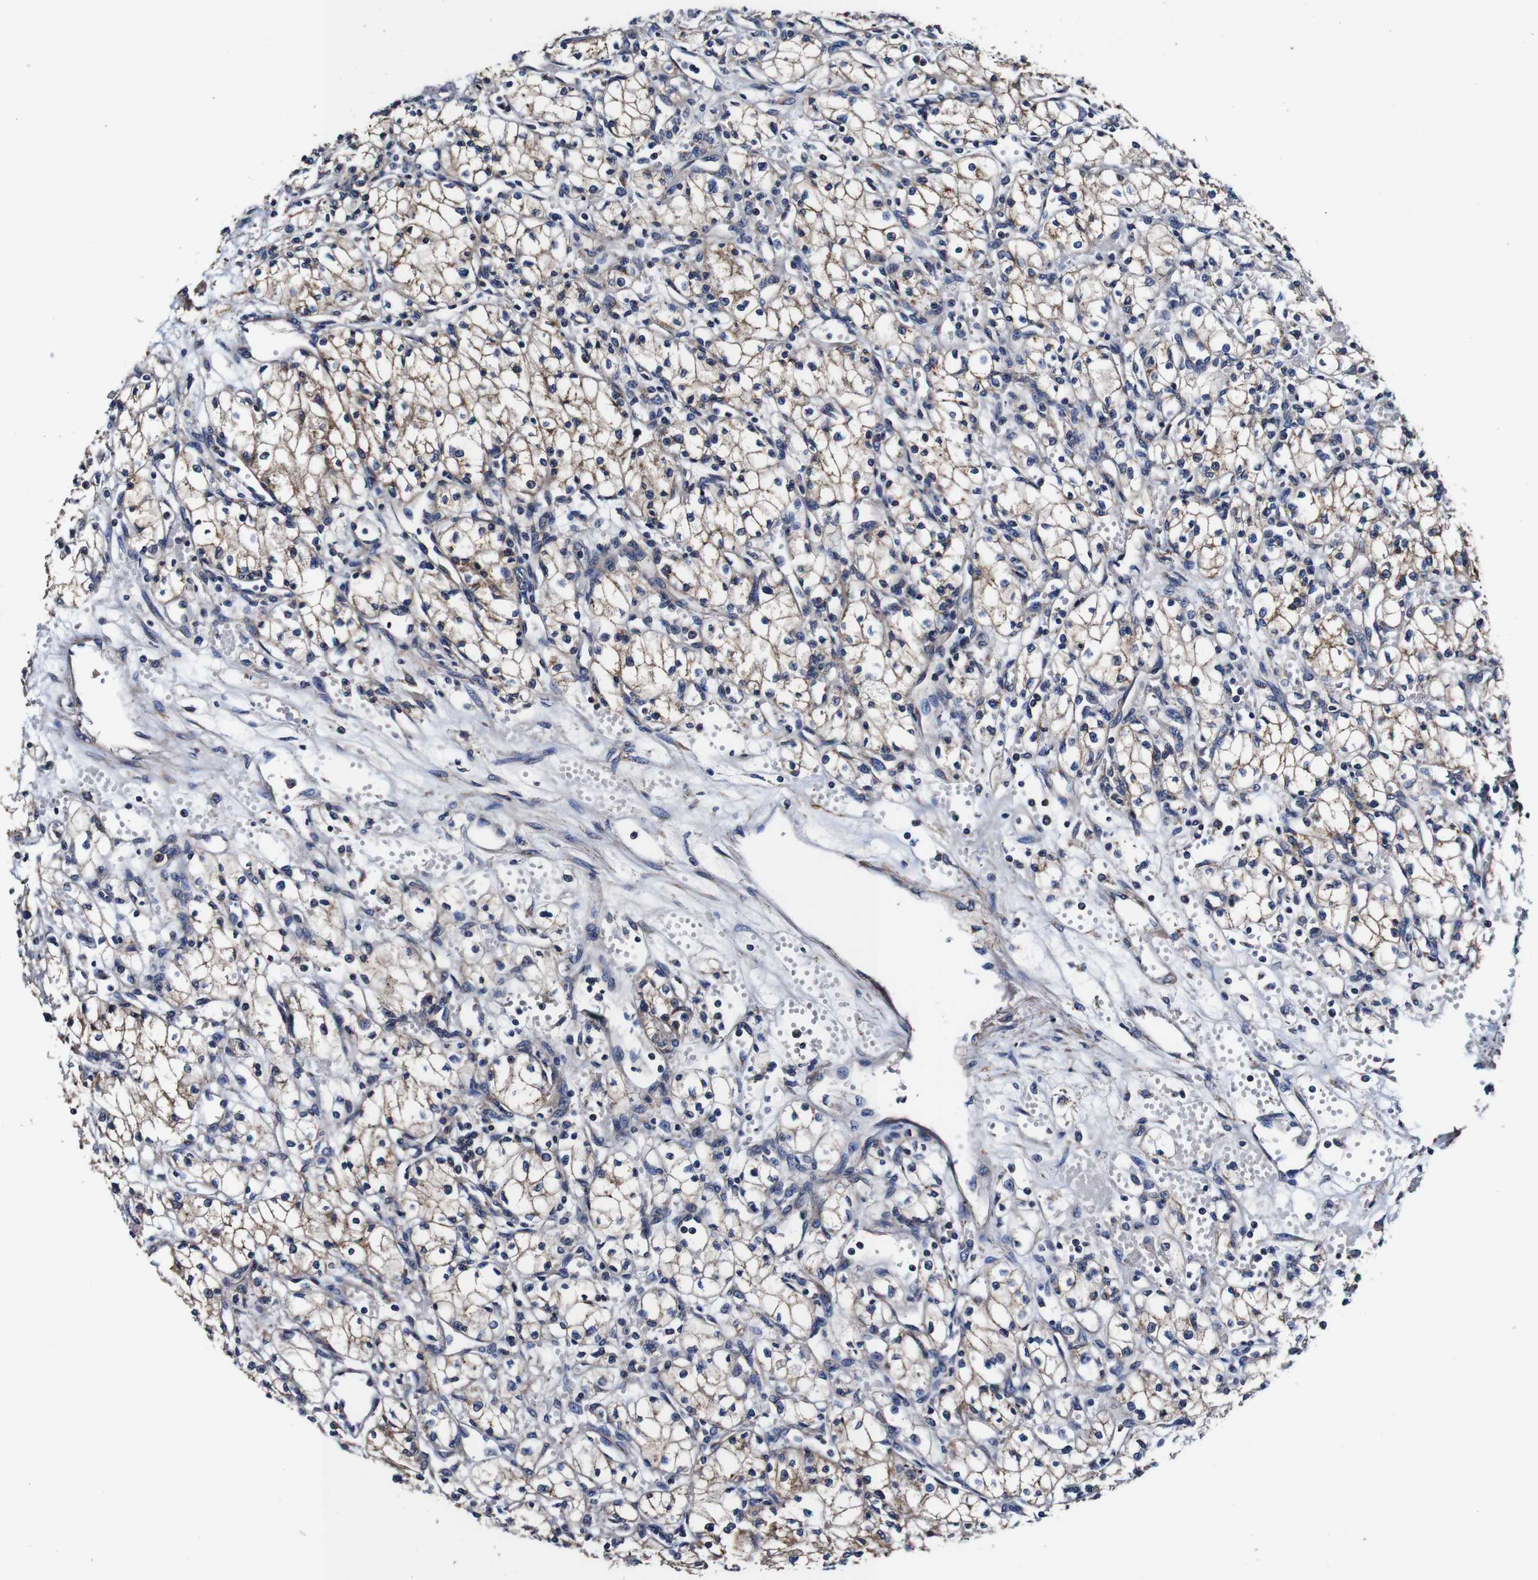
{"staining": {"intensity": "weak", "quantity": ">75%", "location": "cytoplasmic/membranous"}, "tissue": "renal cancer", "cell_type": "Tumor cells", "image_type": "cancer", "snomed": [{"axis": "morphology", "description": "Normal tissue, NOS"}, {"axis": "morphology", "description": "Adenocarcinoma, NOS"}, {"axis": "topography", "description": "Kidney"}], "caption": "A histopathology image of human adenocarcinoma (renal) stained for a protein reveals weak cytoplasmic/membranous brown staining in tumor cells.", "gene": "PDCD6IP", "patient": {"sex": "male", "age": 59}}